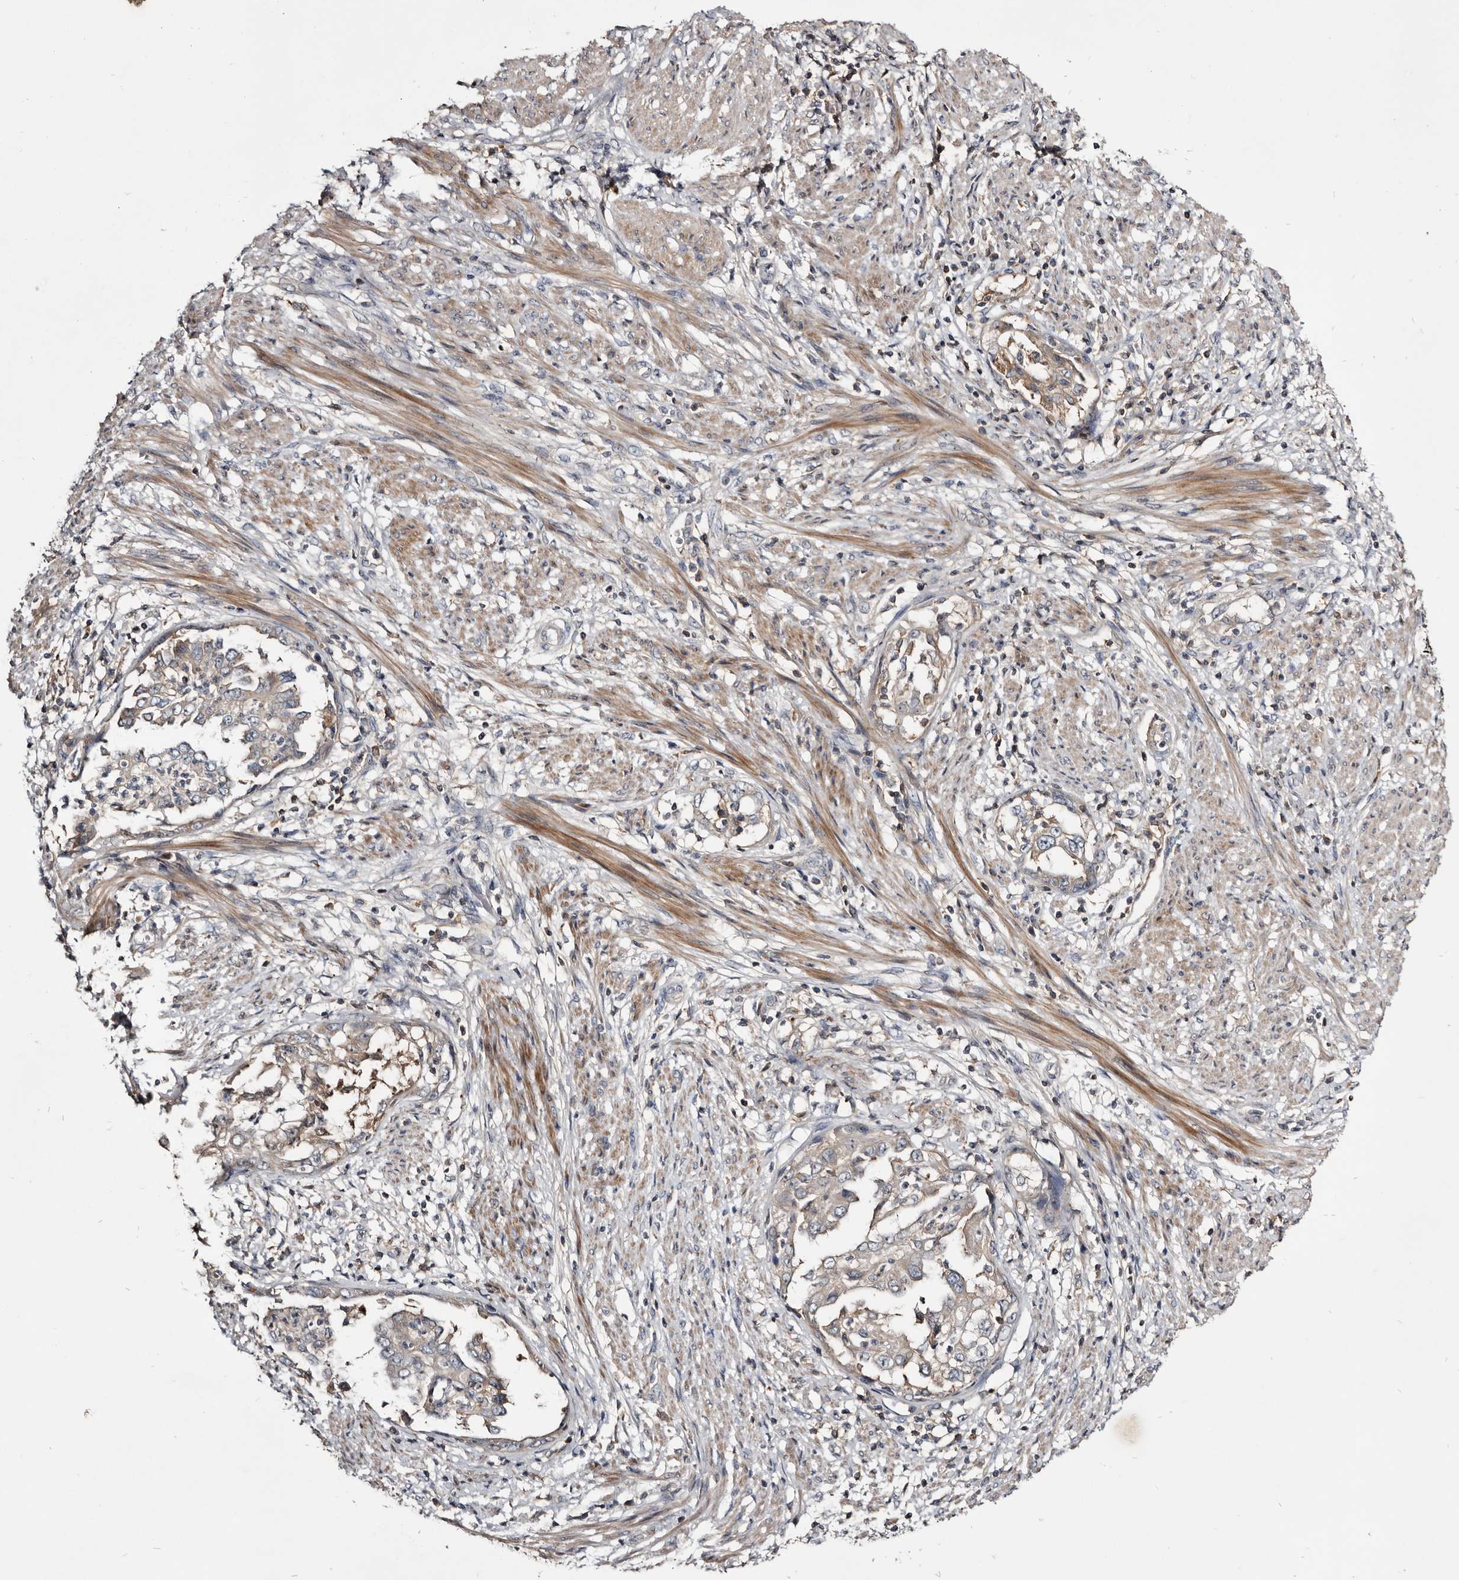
{"staining": {"intensity": "weak", "quantity": "25%-75%", "location": "cytoplasmic/membranous"}, "tissue": "endometrial cancer", "cell_type": "Tumor cells", "image_type": "cancer", "snomed": [{"axis": "morphology", "description": "Adenocarcinoma, NOS"}, {"axis": "topography", "description": "Endometrium"}], "caption": "Immunohistochemistry (IHC) image of neoplastic tissue: endometrial adenocarcinoma stained using immunohistochemistry exhibits low levels of weak protein expression localized specifically in the cytoplasmic/membranous of tumor cells, appearing as a cytoplasmic/membranous brown color.", "gene": "TTC39A", "patient": {"sex": "female", "age": 85}}